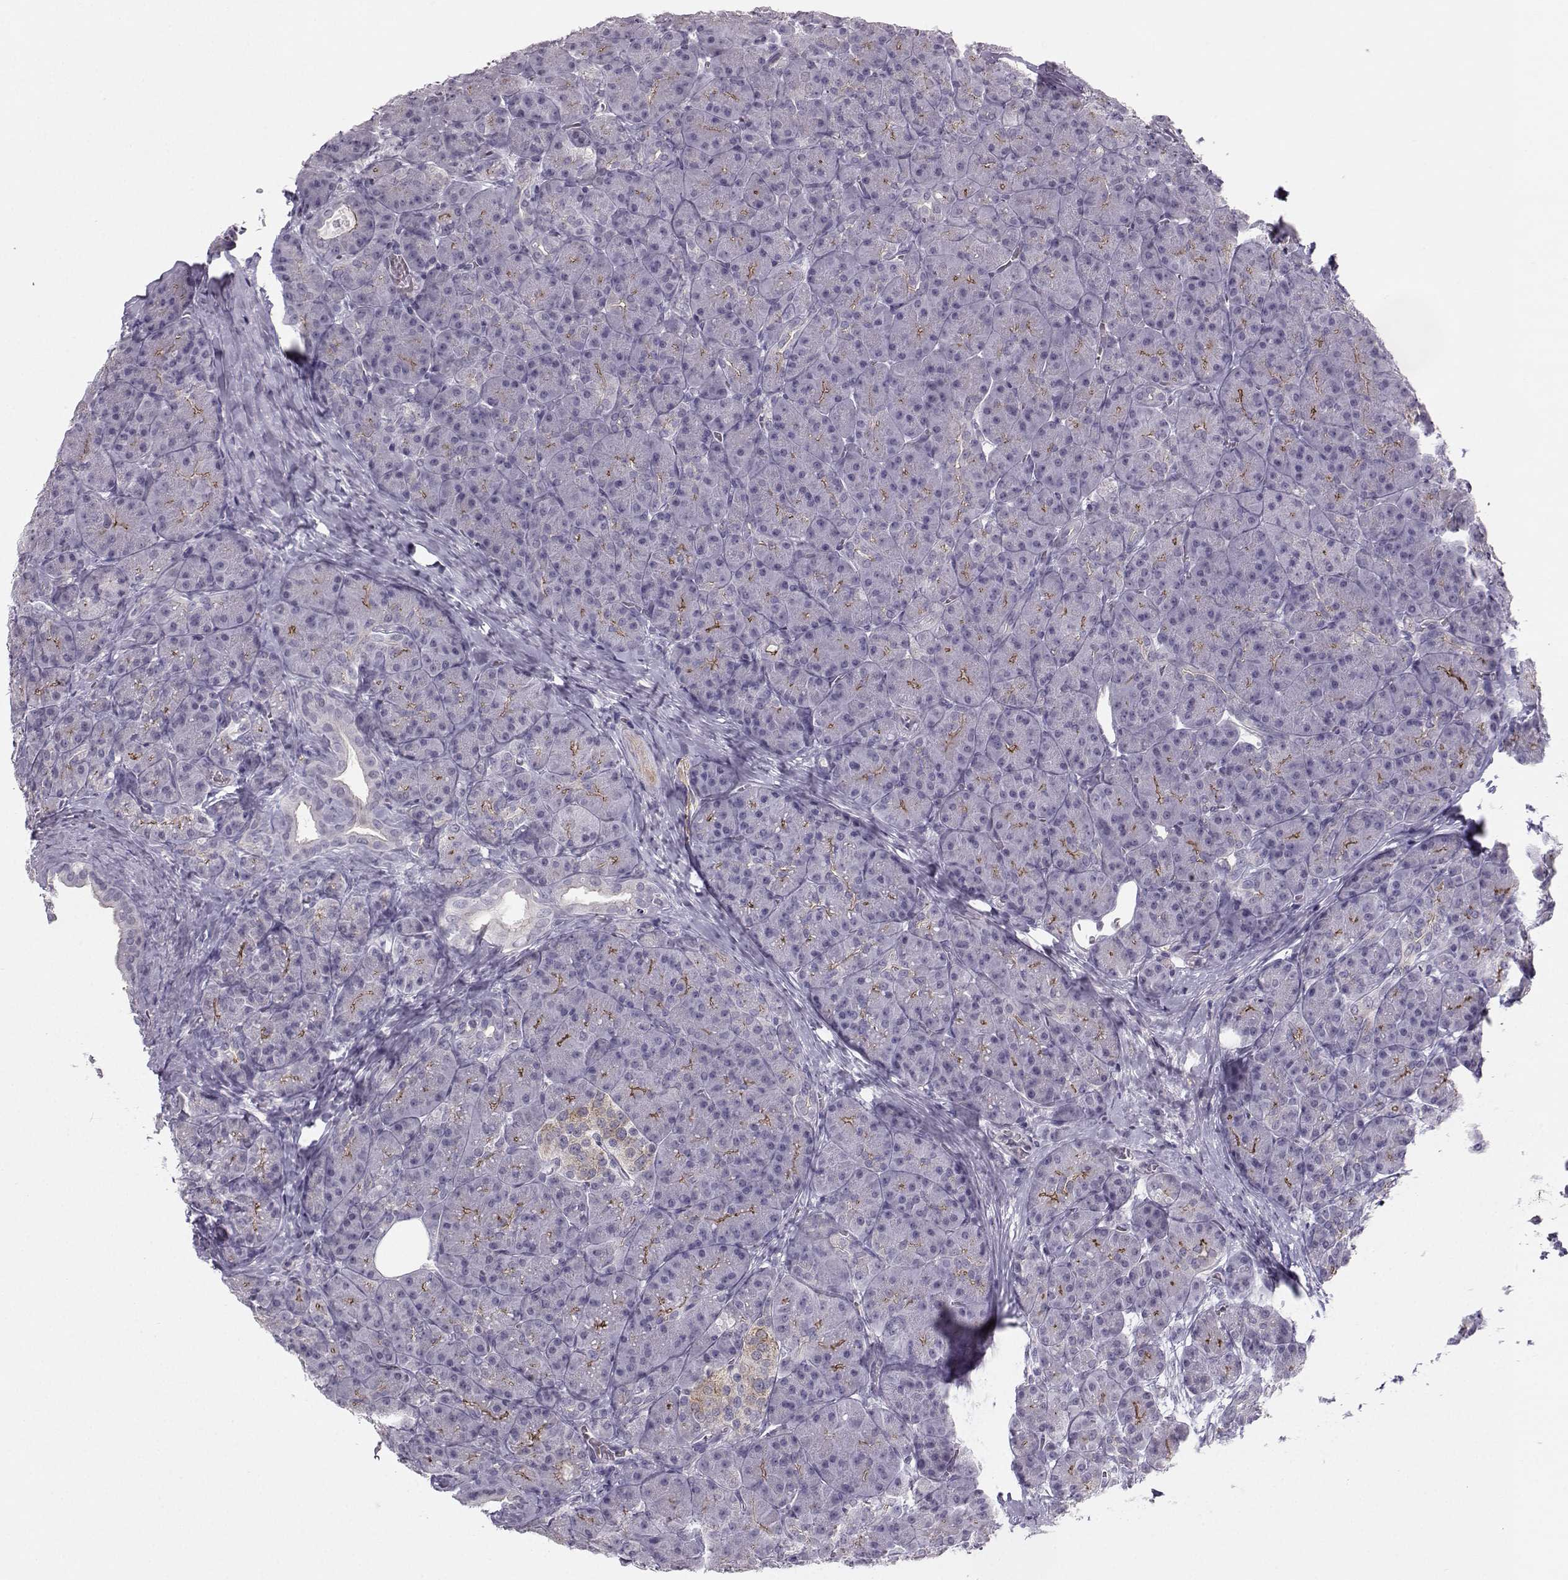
{"staining": {"intensity": "weak", "quantity": "25%-75%", "location": "cytoplasmic/membranous"}, "tissue": "pancreas", "cell_type": "Exocrine glandular cells", "image_type": "normal", "snomed": [{"axis": "morphology", "description": "Normal tissue, NOS"}, {"axis": "topography", "description": "Pancreas"}], "caption": "Immunohistochemical staining of normal pancreas shows 25%-75% levels of weak cytoplasmic/membranous protein positivity in about 25%-75% of exocrine glandular cells.", "gene": "MAST1", "patient": {"sex": "male", "age": 57}}